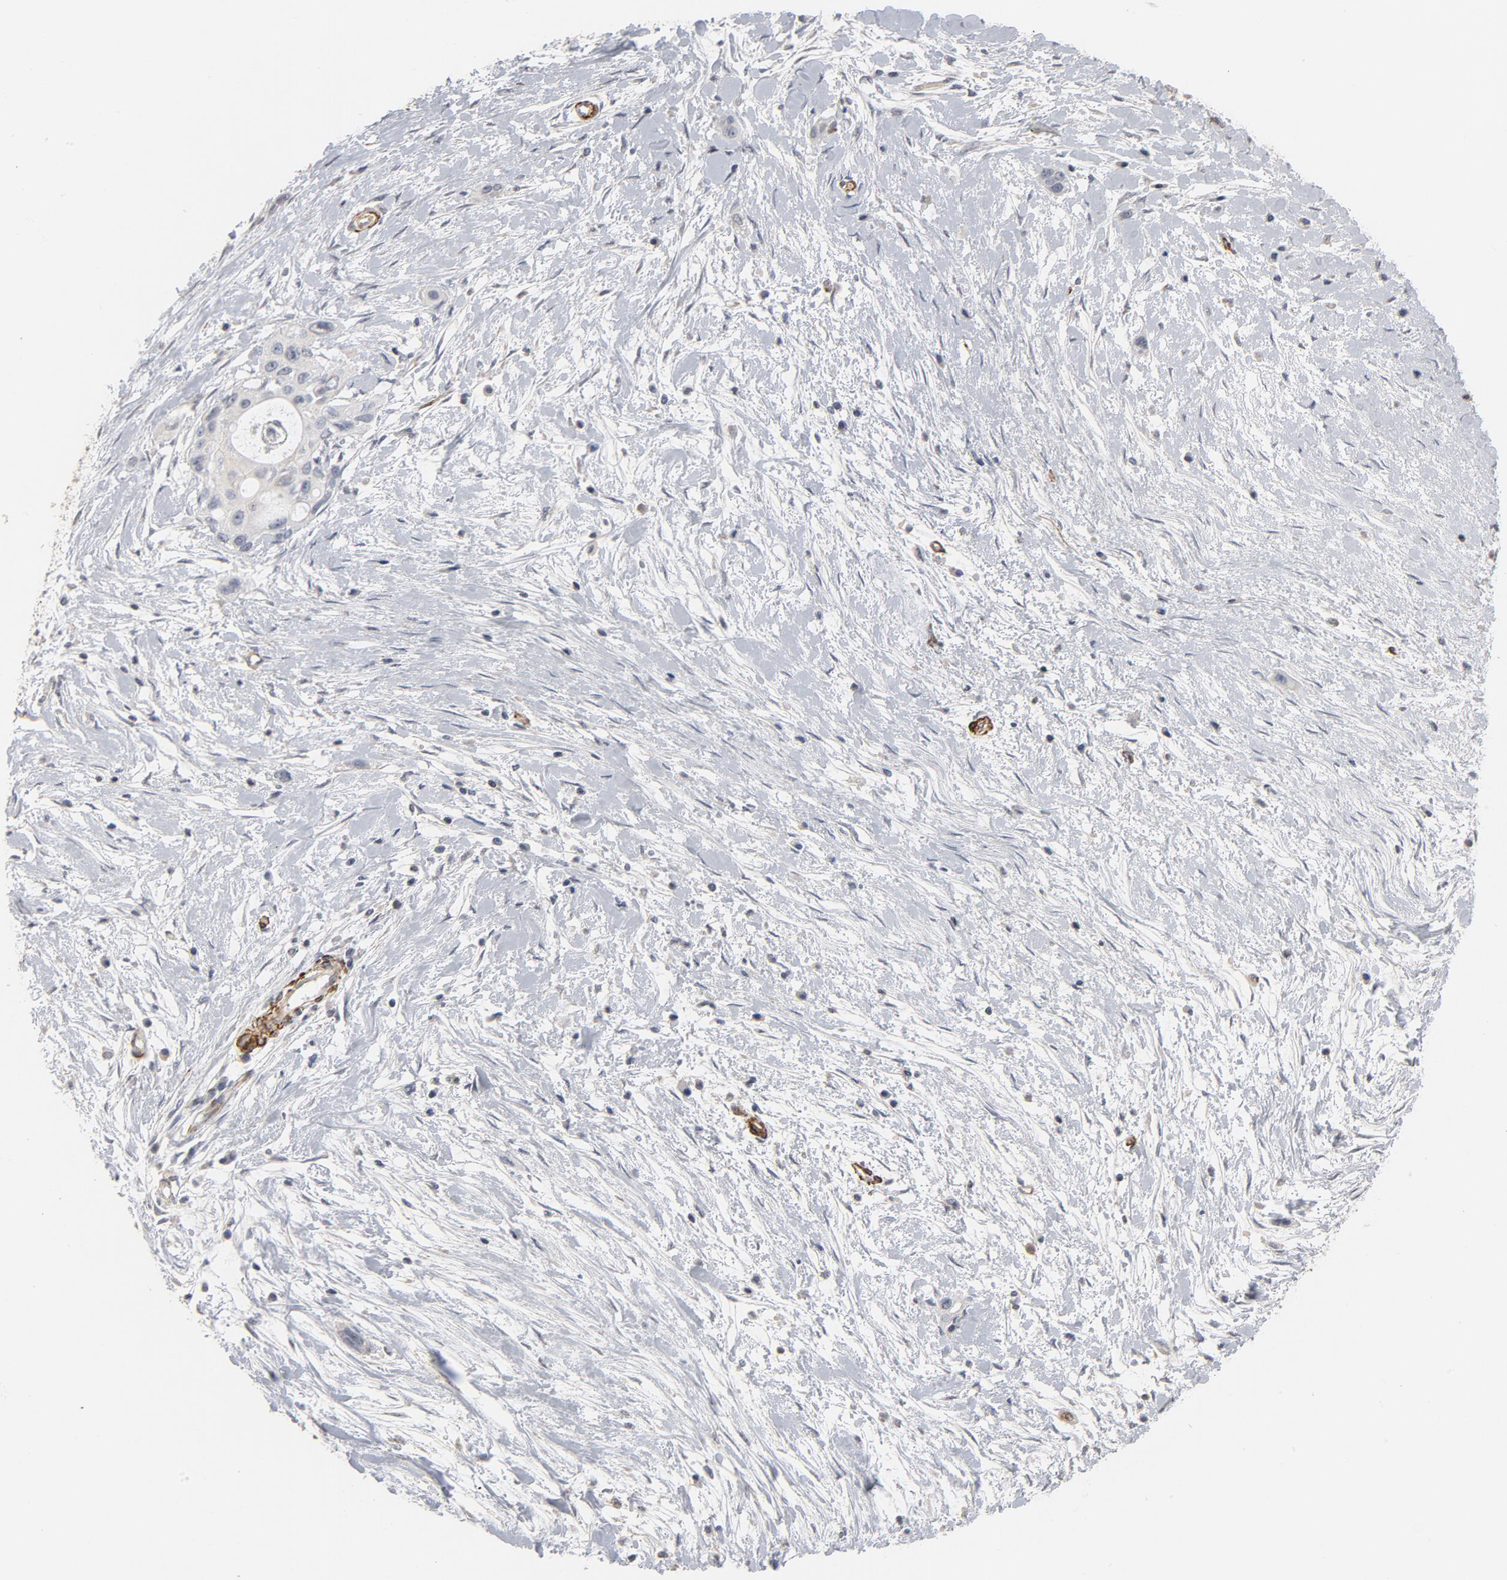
{"staining": {"intensity": "negative", "quantity": "none", "location": "none"}, "tissue": "pancreatic cancer", "cell_type": "Tumor cells", "image_type": "cancer", "snomed": [{"axis": "morphology", "description": "Adenocarcinoma, NOS"}, {"axis": "topography", "description": "Pancreas"}], "caption": "There is no significant staining in tumor cells of pancreatic cancer (adenocarcinoma). (IHC, brightfield microscopy, high magnification).", "gene": "GNG2", "patient": {"sex": "female", "age": 60}}